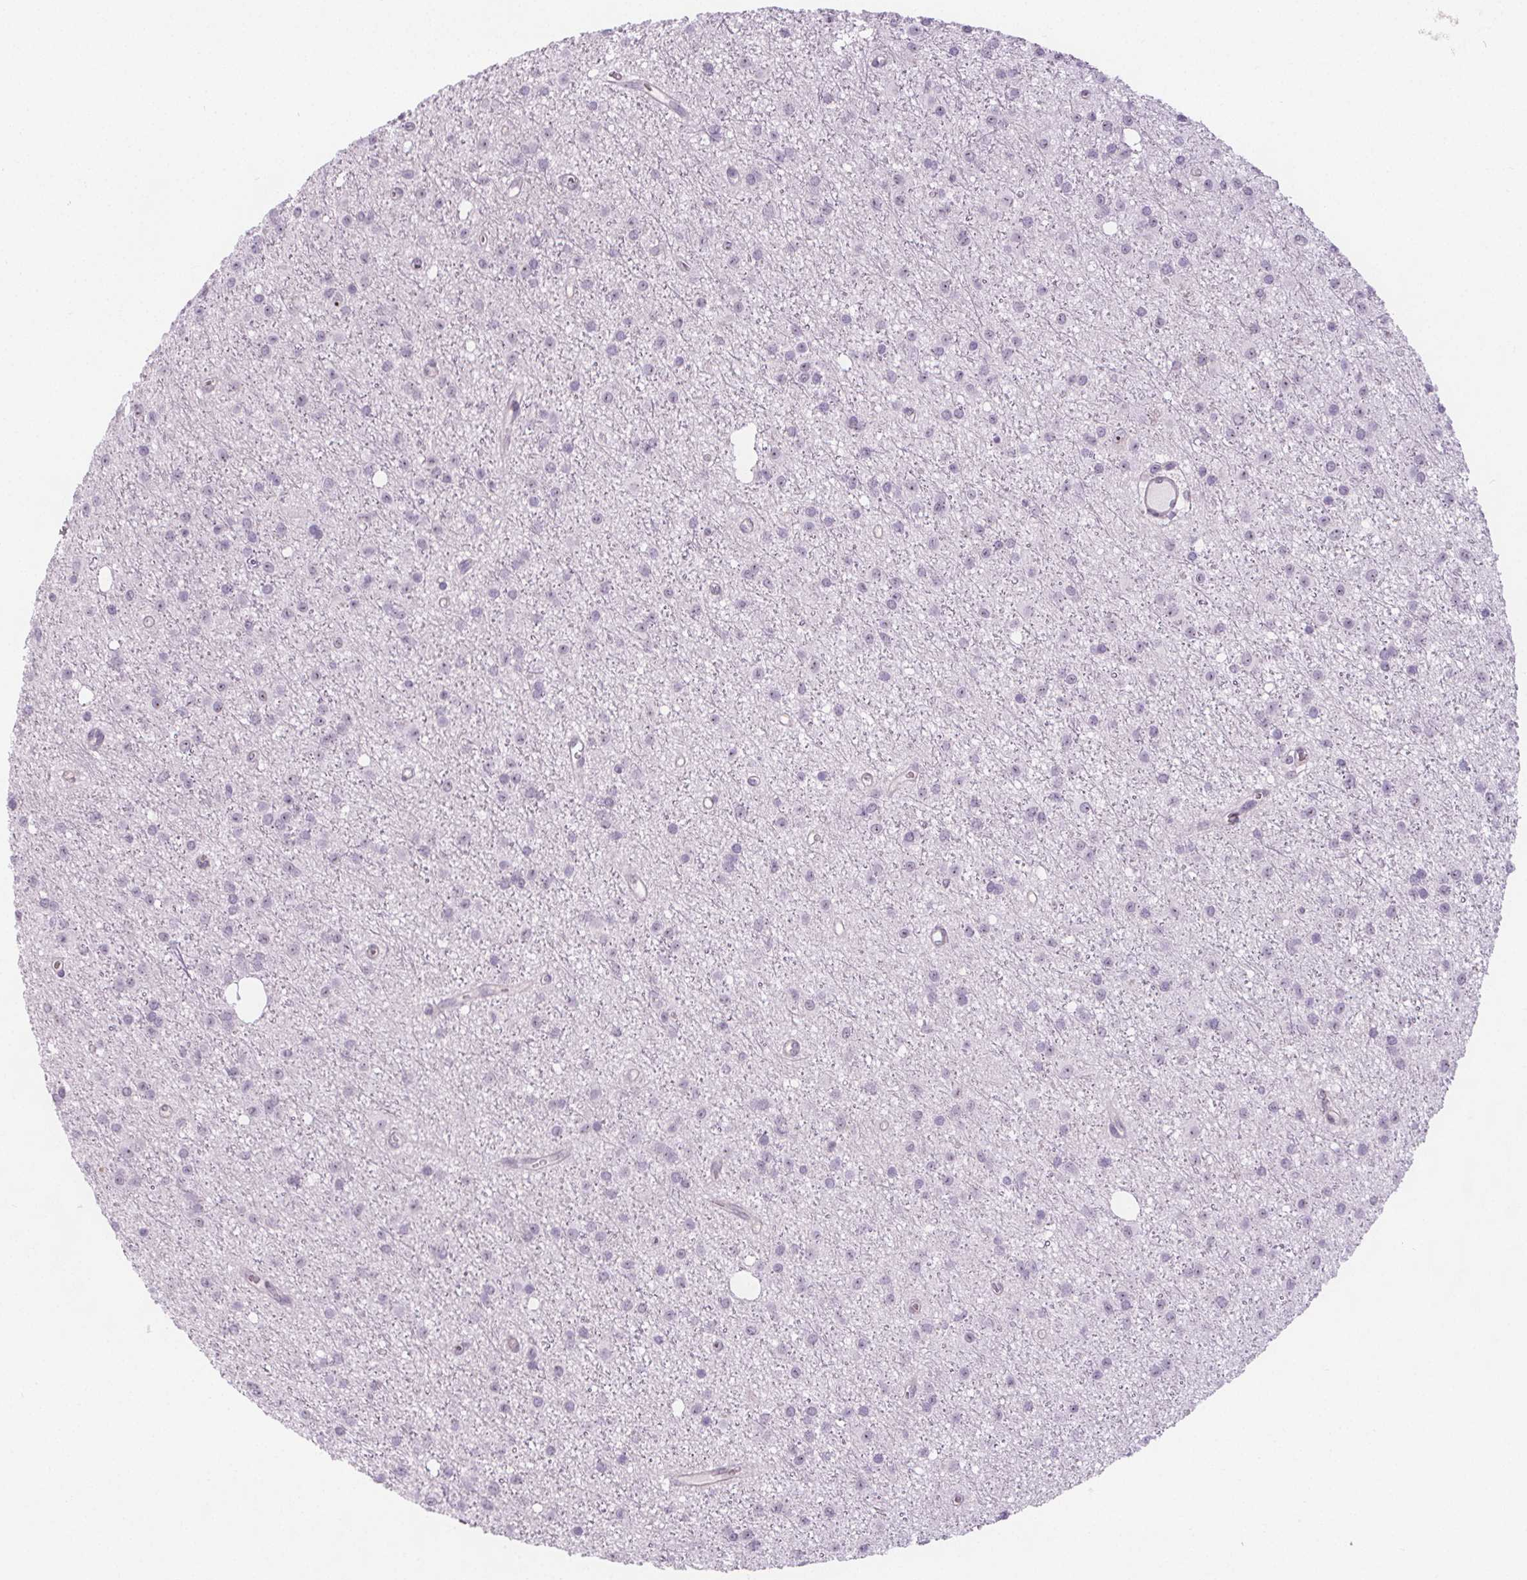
{"staining": {"intensity": "negative", "quantity": "none", "location": "none"}, "tissue": "glioma", "cell_type": "Tumor cells", "image_type": "cancer", "snomed": [{"axis": "morphology", "description": "Glioma, malignant, Low grade"}, {"axis": "topography", "description": "Brain"}], "caption": "The immunohistochemistry micrograph has no significant staining in tumor cells of glioma tissue.", "gene": "NOLC1", "patient": {"sex": "male", "age": 27}}